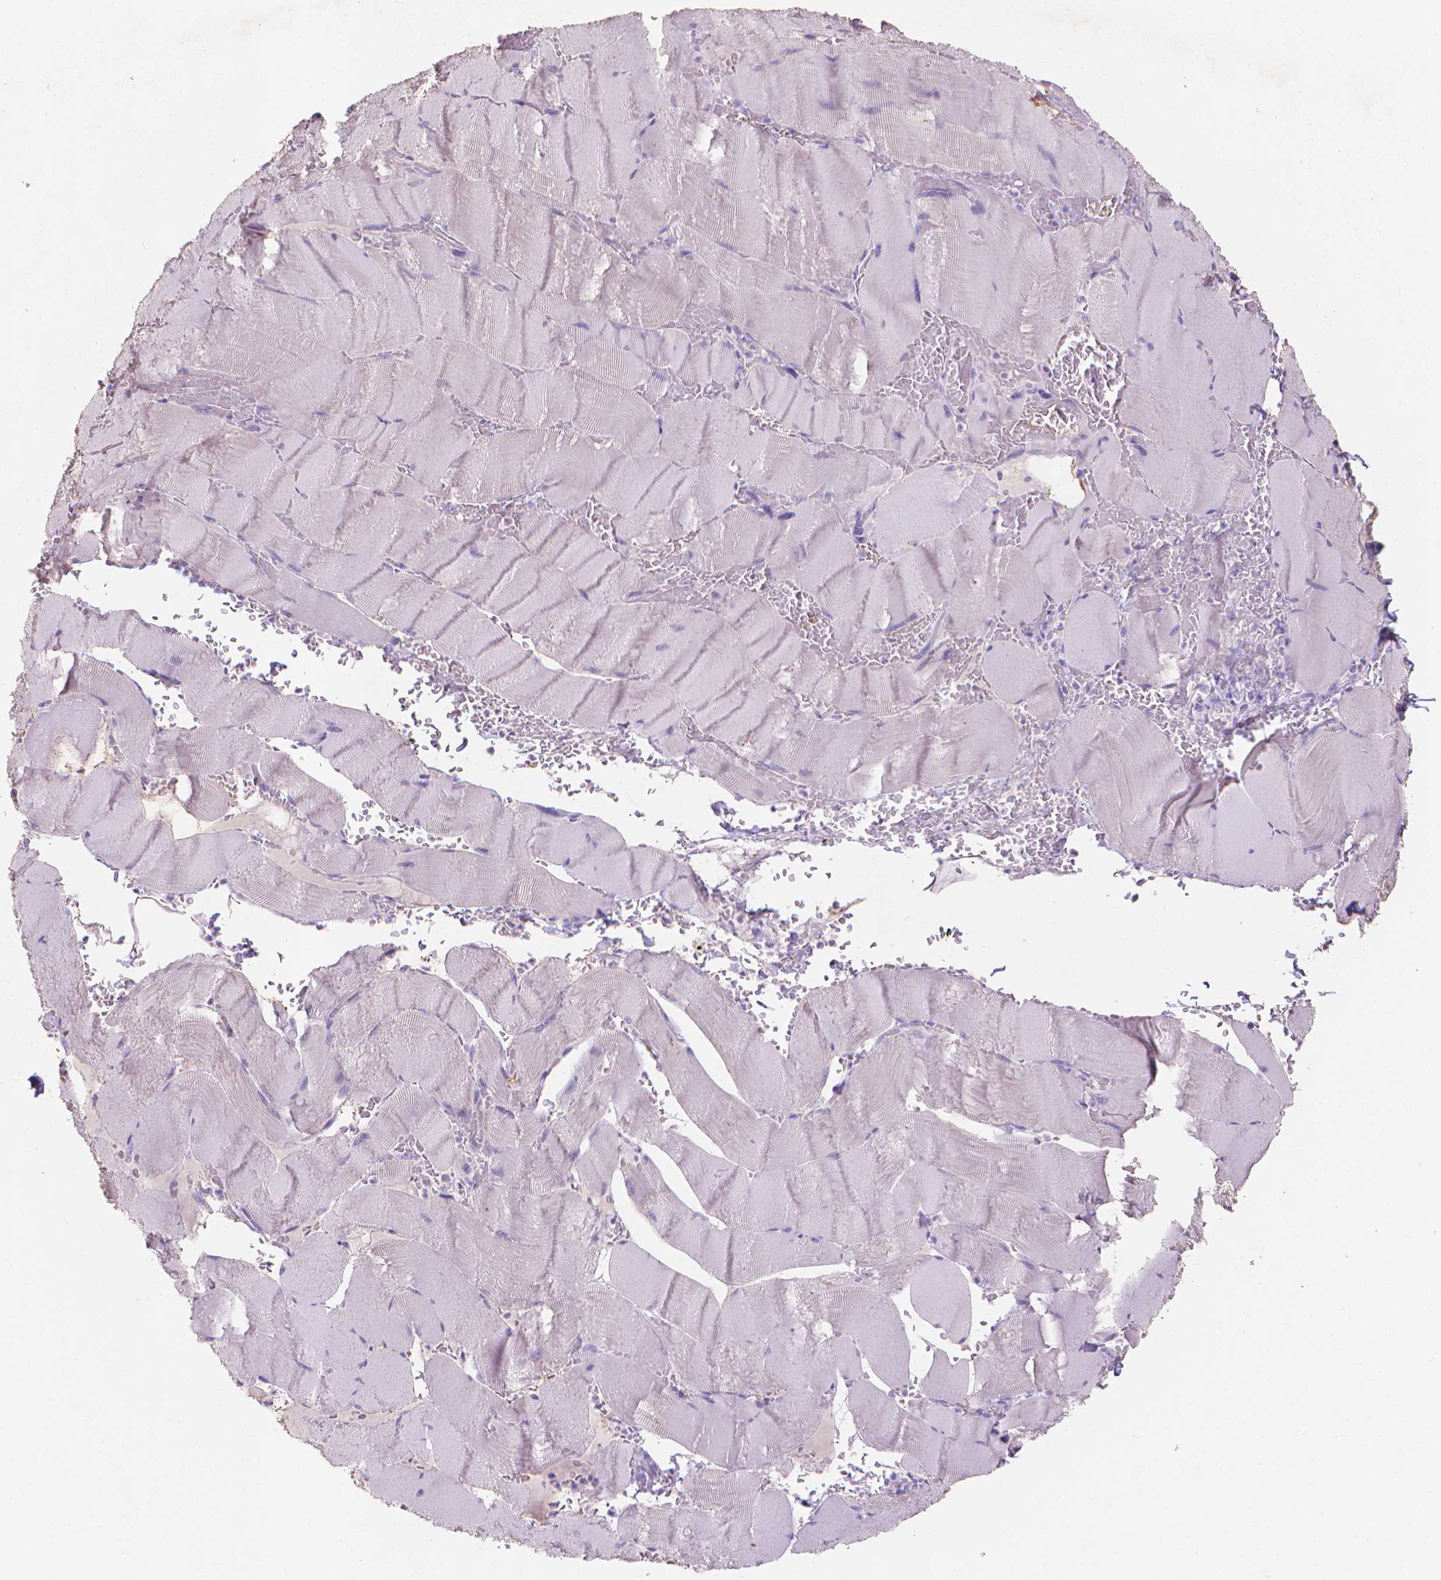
{"staining": {"intensity": "negative", "quantity": "none", "location": "none"}, "tissue": "skeletal muscle", "cell_type": "Myocytes", "image_type": "normal", "snomed": [{"axis": "morphology", "description": "Normal tissue, NOS"}, {"axis": "topography", "description": "Skeletal muscle"}], "caption": "Image shows no significant protein expression in myocytes of benign skeletal muscle.", "gene": "MMP11", "patient": {"sex": "male", "age": 56}}